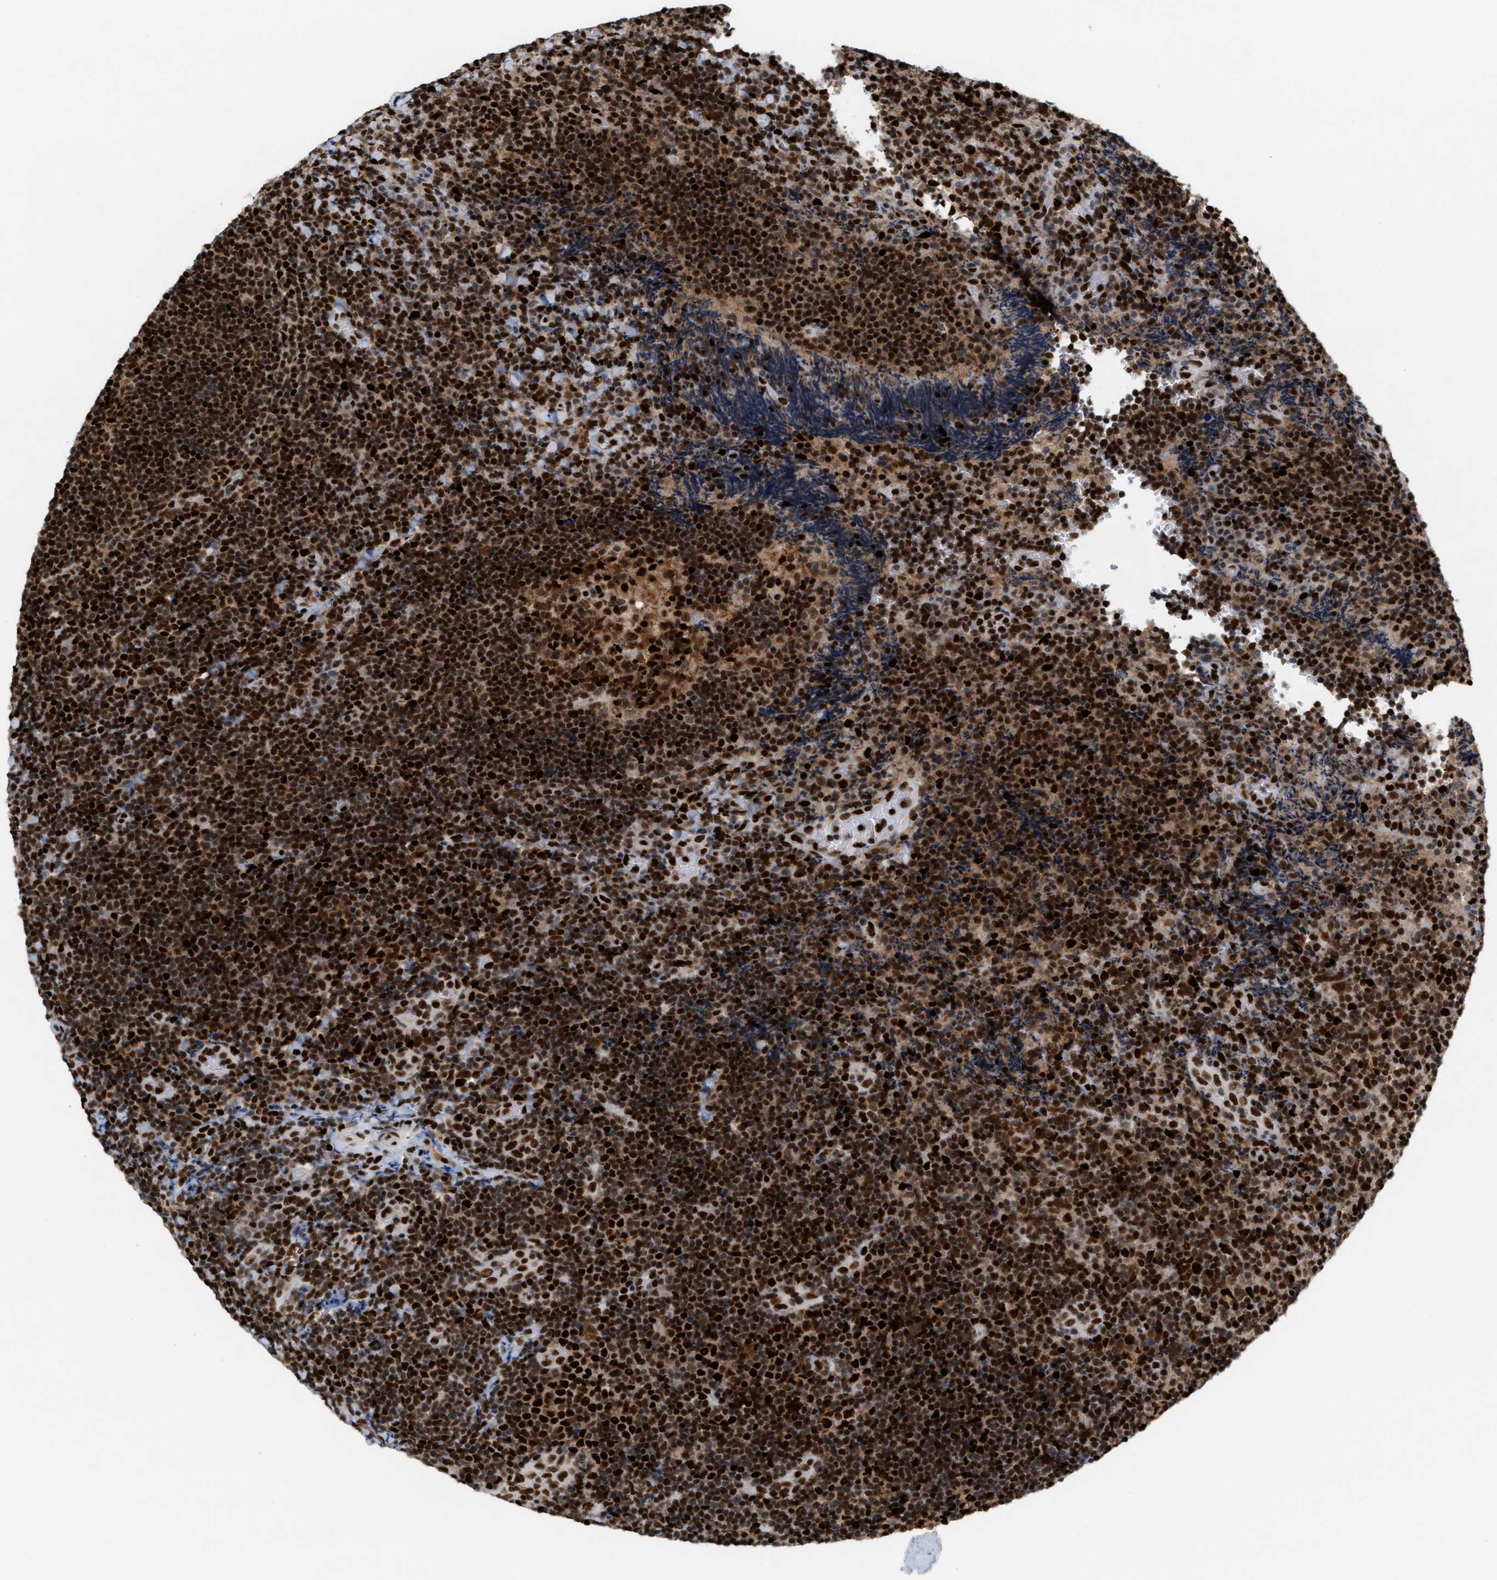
{"staining": {"intensity": "strong", "quantity": ">75%", "location": "nuclear"}, "tissue": "lymphoma", "cell_type": "Tumor cells", "image_type": "cancer", "snomed": [{"axis": "morphology", "description": "Malignant lymphoma, non-Hodgkin's type, High grade"}, {"axis": "topography", "description": "Tonsil"}], "caption": "IHC histopathology image of human malignant lymphoma, non-Hodgkin's type (high-grade) stained for a protein (brown), which shows high levels of strong nuclear positivity in about >75% of tumor cells.", "gene": "RNASEK-C17orf49", "patient": {"sex": "female", "age": 36}}